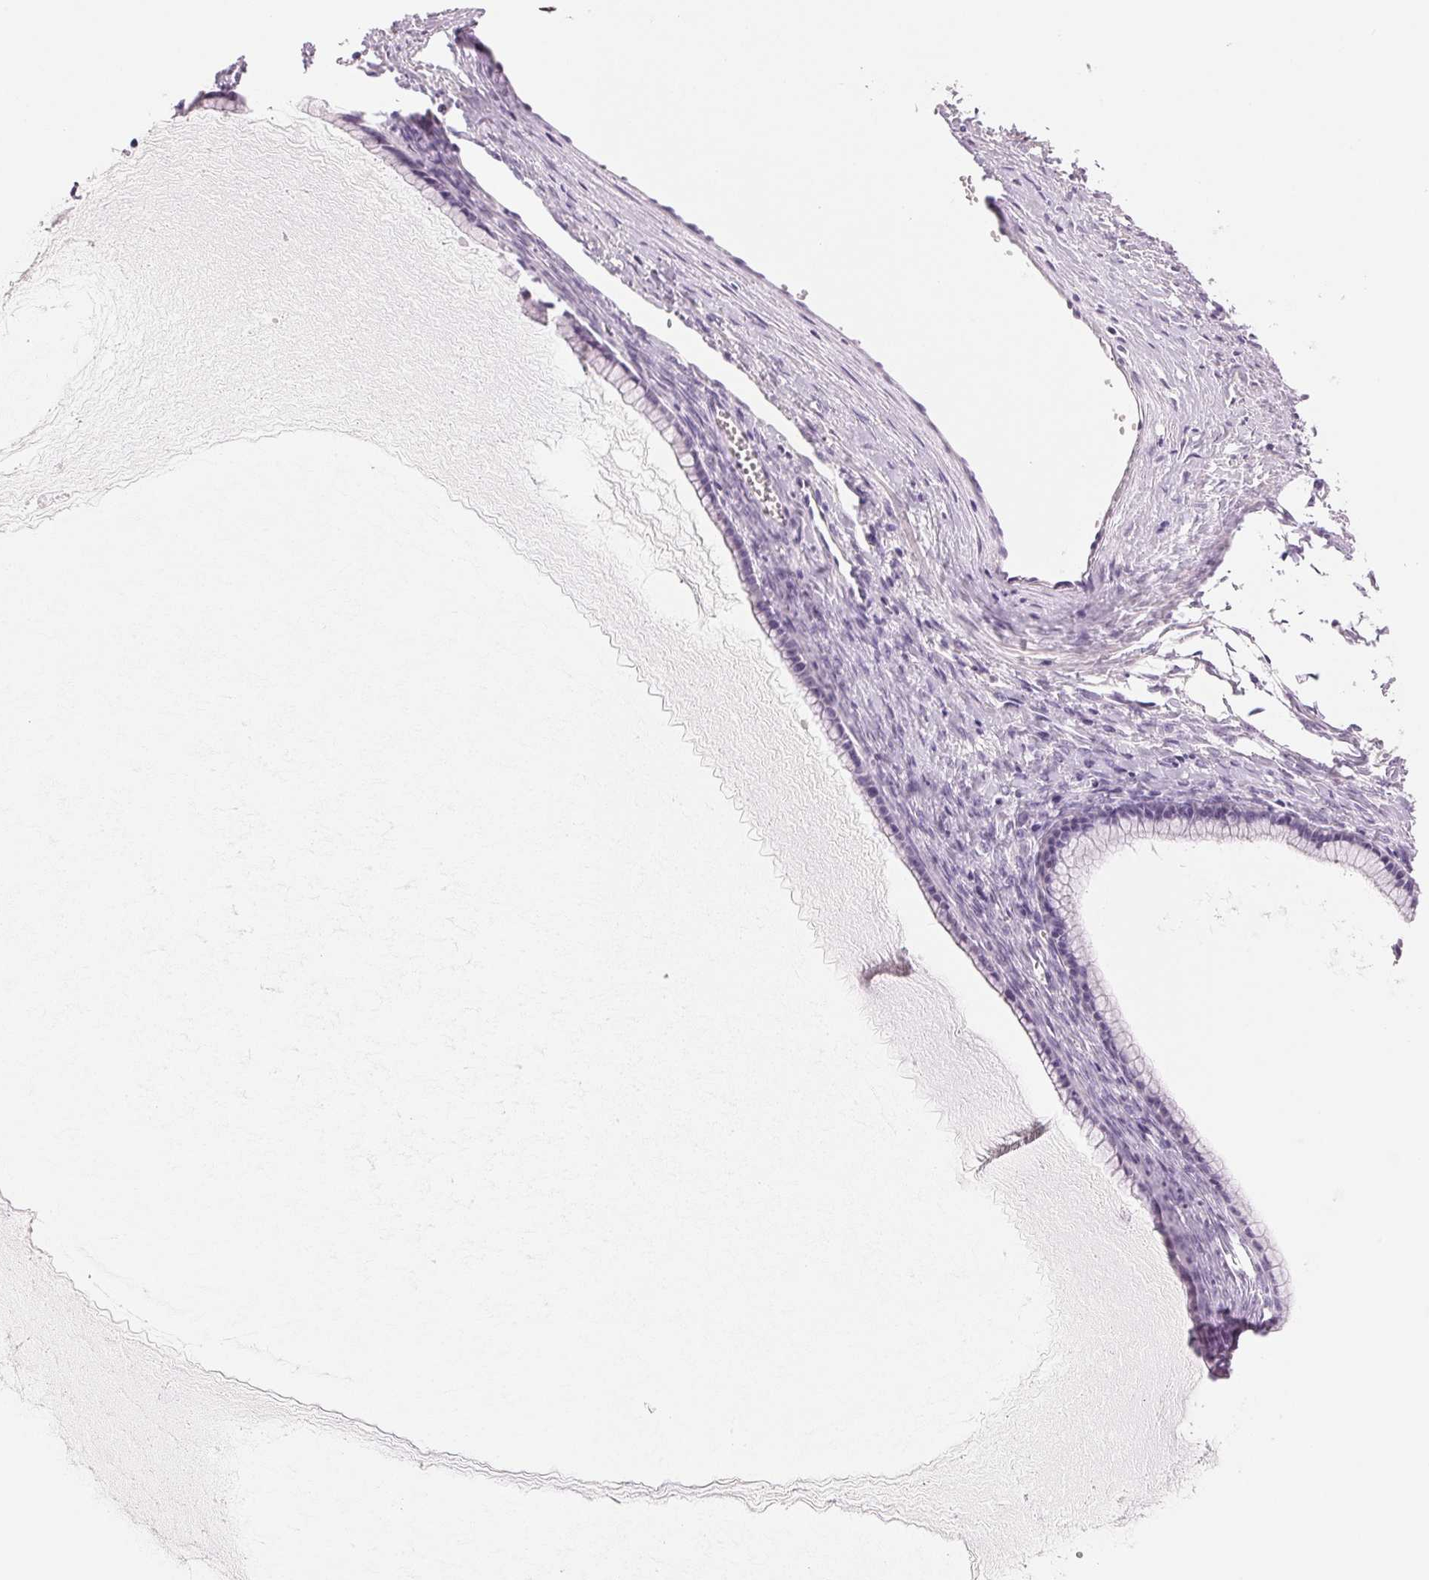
{"staining": {"intensity": "negative", "quantity": "none", "location": "none"}, "tissue": "ovarian cancer", "cell_type": "Tumor cells", "image_type": "cancer", "snomed": [{"axis": "morphology", "description": "Cystadenocarcinoma, mucinous, NOS"}, {"axis": "topography", "description": "Ovary"}], "caption": "Tumor cells show no significant positivity in ovarian mucinous cystadenocarcinoma.", "gene": "CYP11B1", "patient": {"sex": "female", "age": 41}}